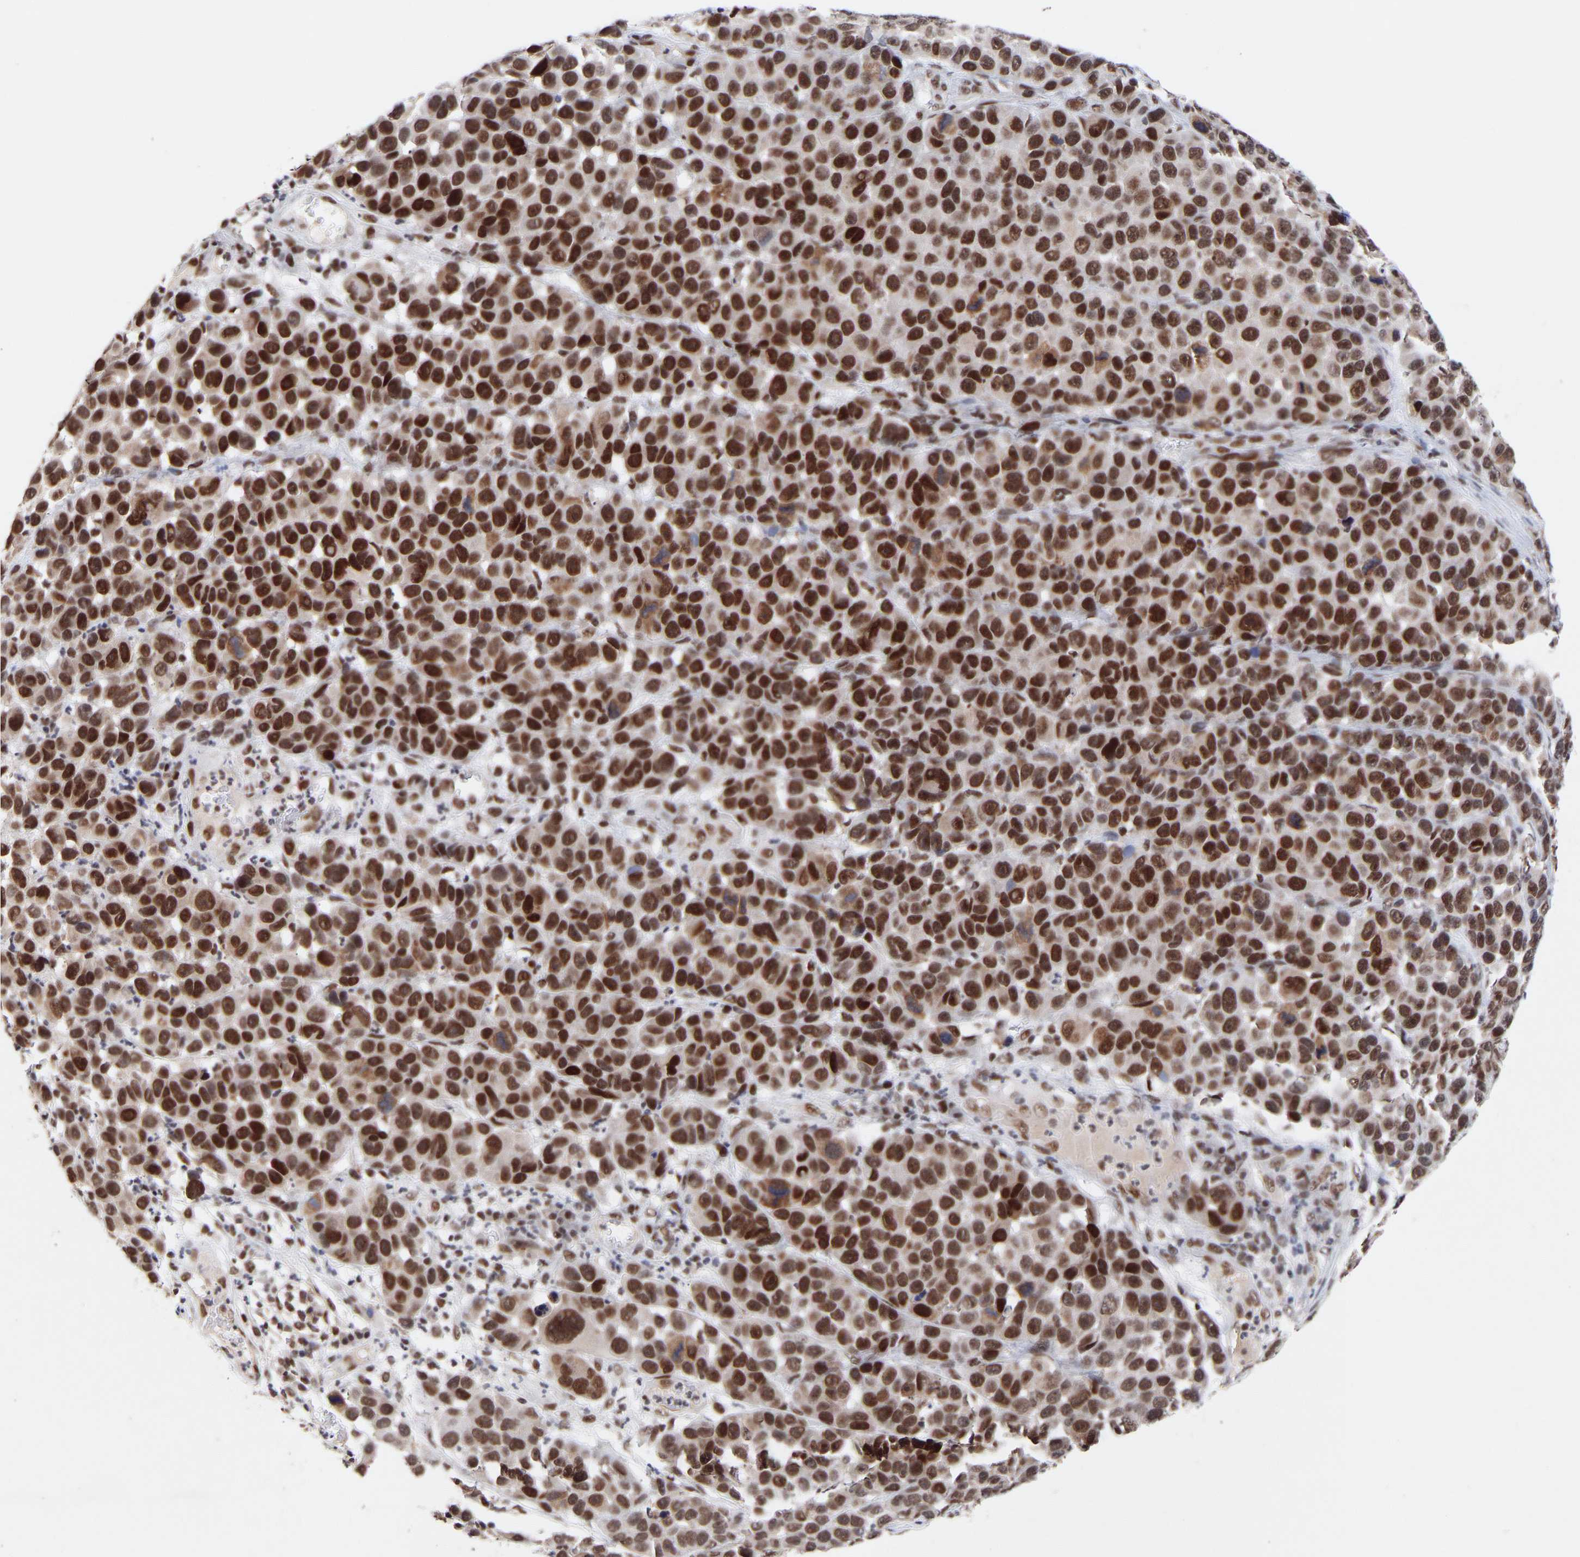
{"staining": {"intensity": "strong", "quantity": ">75%", "location": "nuclear"}, "tissue": "melanoma", "cell_type": "Tumor cells", "image_type": "cancer", "snomed": [{"axis": "morphology", "description": "Malignant melanoma, NOS"}, {"axis": "topography", "description": "Skin"}], "caption": "Brown immunohistochemical staining in malignant melanoma shows strong nuclear expression in about >75% of tumor cells.", "gene": "RBM15", "patient": {"sex": "male", "age": 53}}